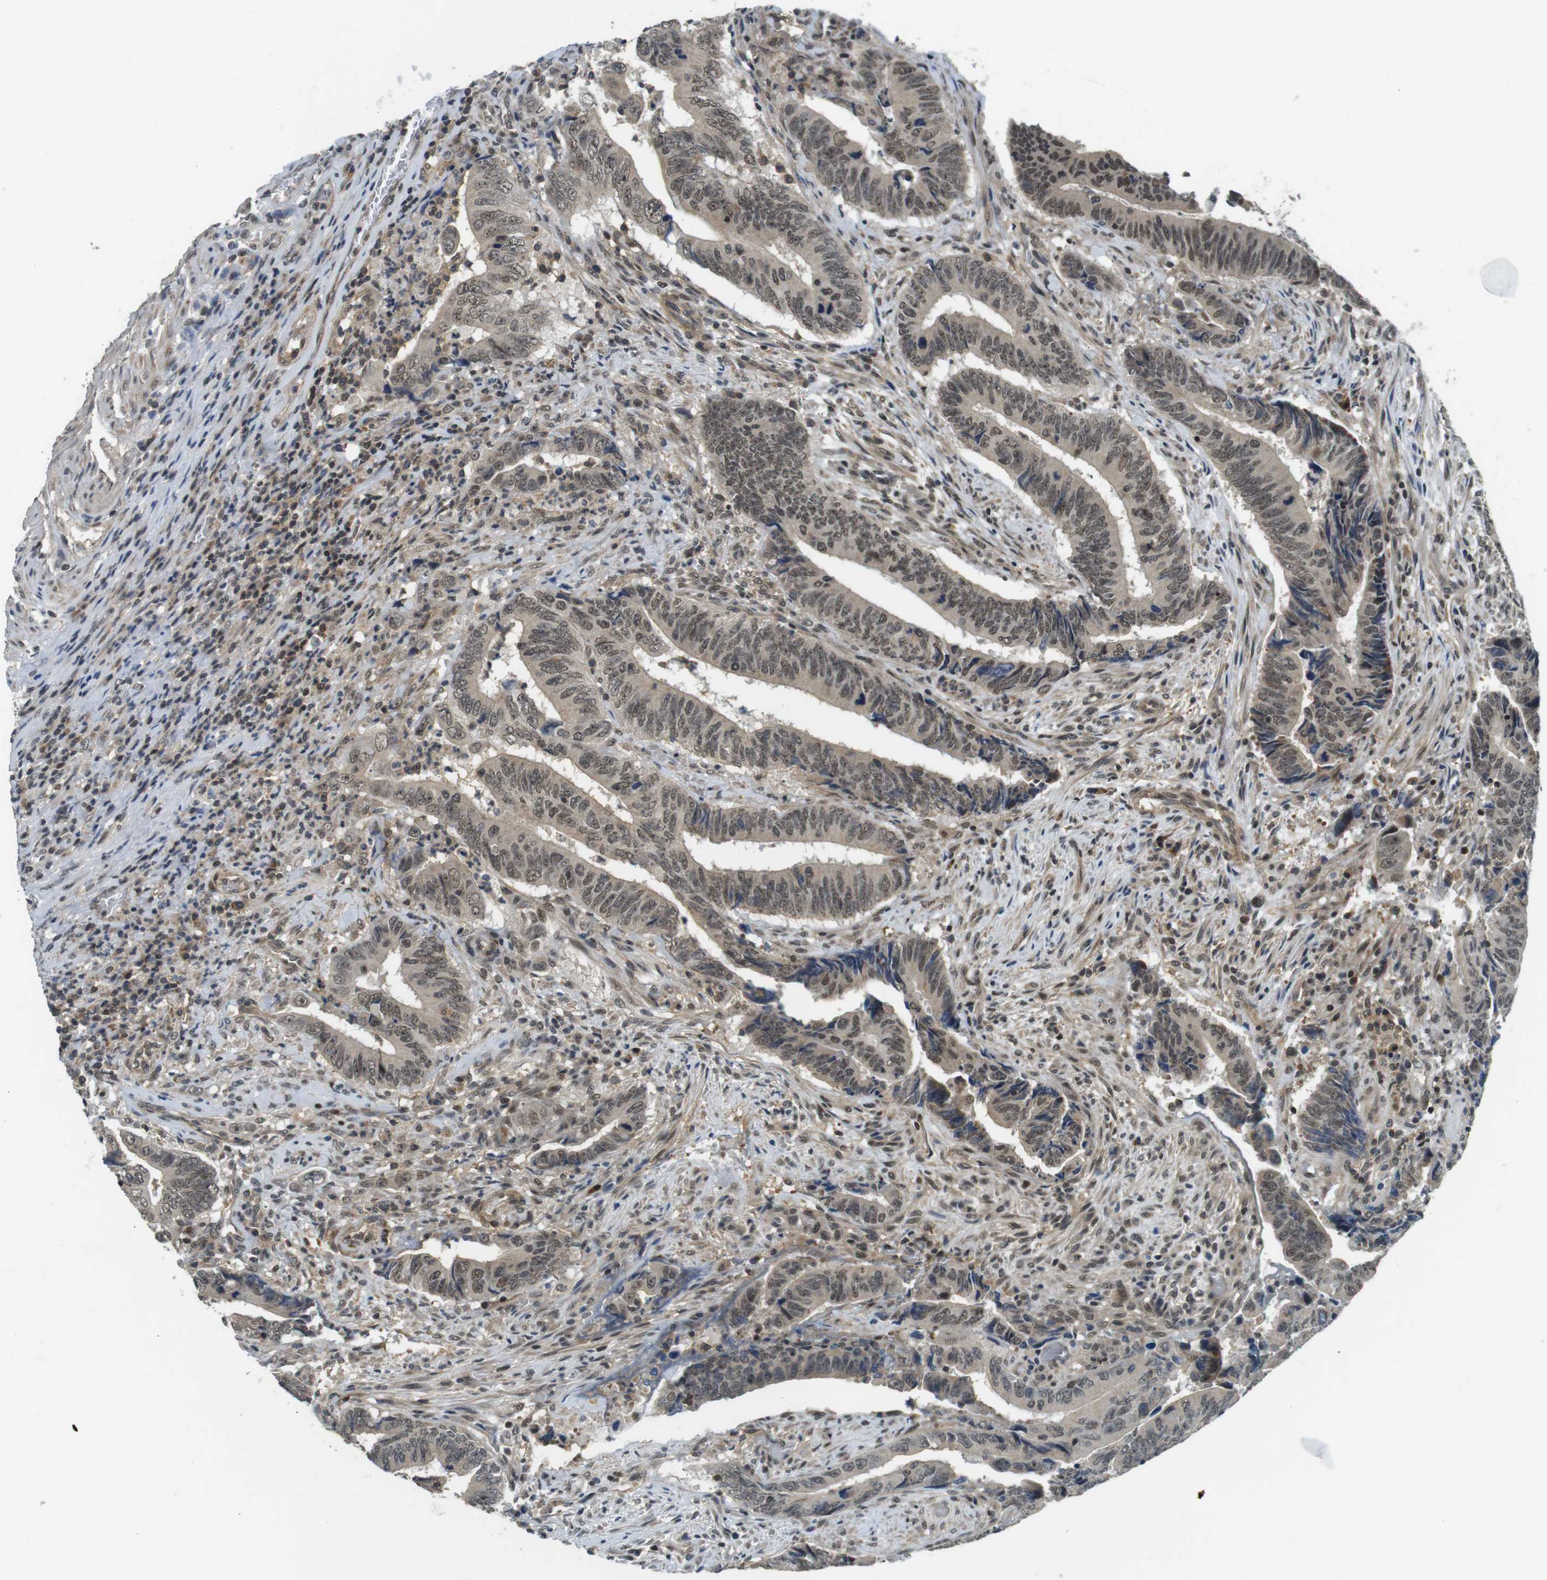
{"staining": {"intensity": "moderate", "quantity": "25%-75%", "location": "cytoplasmic/membranous,nuclear"}, "tissue": "colorectal cancer", "cell_type": "Tumor cells", "image_type": "cancer", "snomed": [{"axis": "morphology", "description": "Normal tissue, NOS"}, {"axis": "morphology", "description": "Adenocarcinoma, NOS"}, {"axis": "topography", "description": "Colon"}], "caption": "Protein positivity by IHC displays moderate cytoplasmic/membranous and nuclear positivity in approximately 25%-75% of tumor cells in adenocarcinoma (colorectal). The staining is performed using DAB brown chromogen to label protein expression. The nuclei are counter-stained blue using hematoxylin.", "gene": "BRD4", "patient": {"sex": "male", "age": 56}}